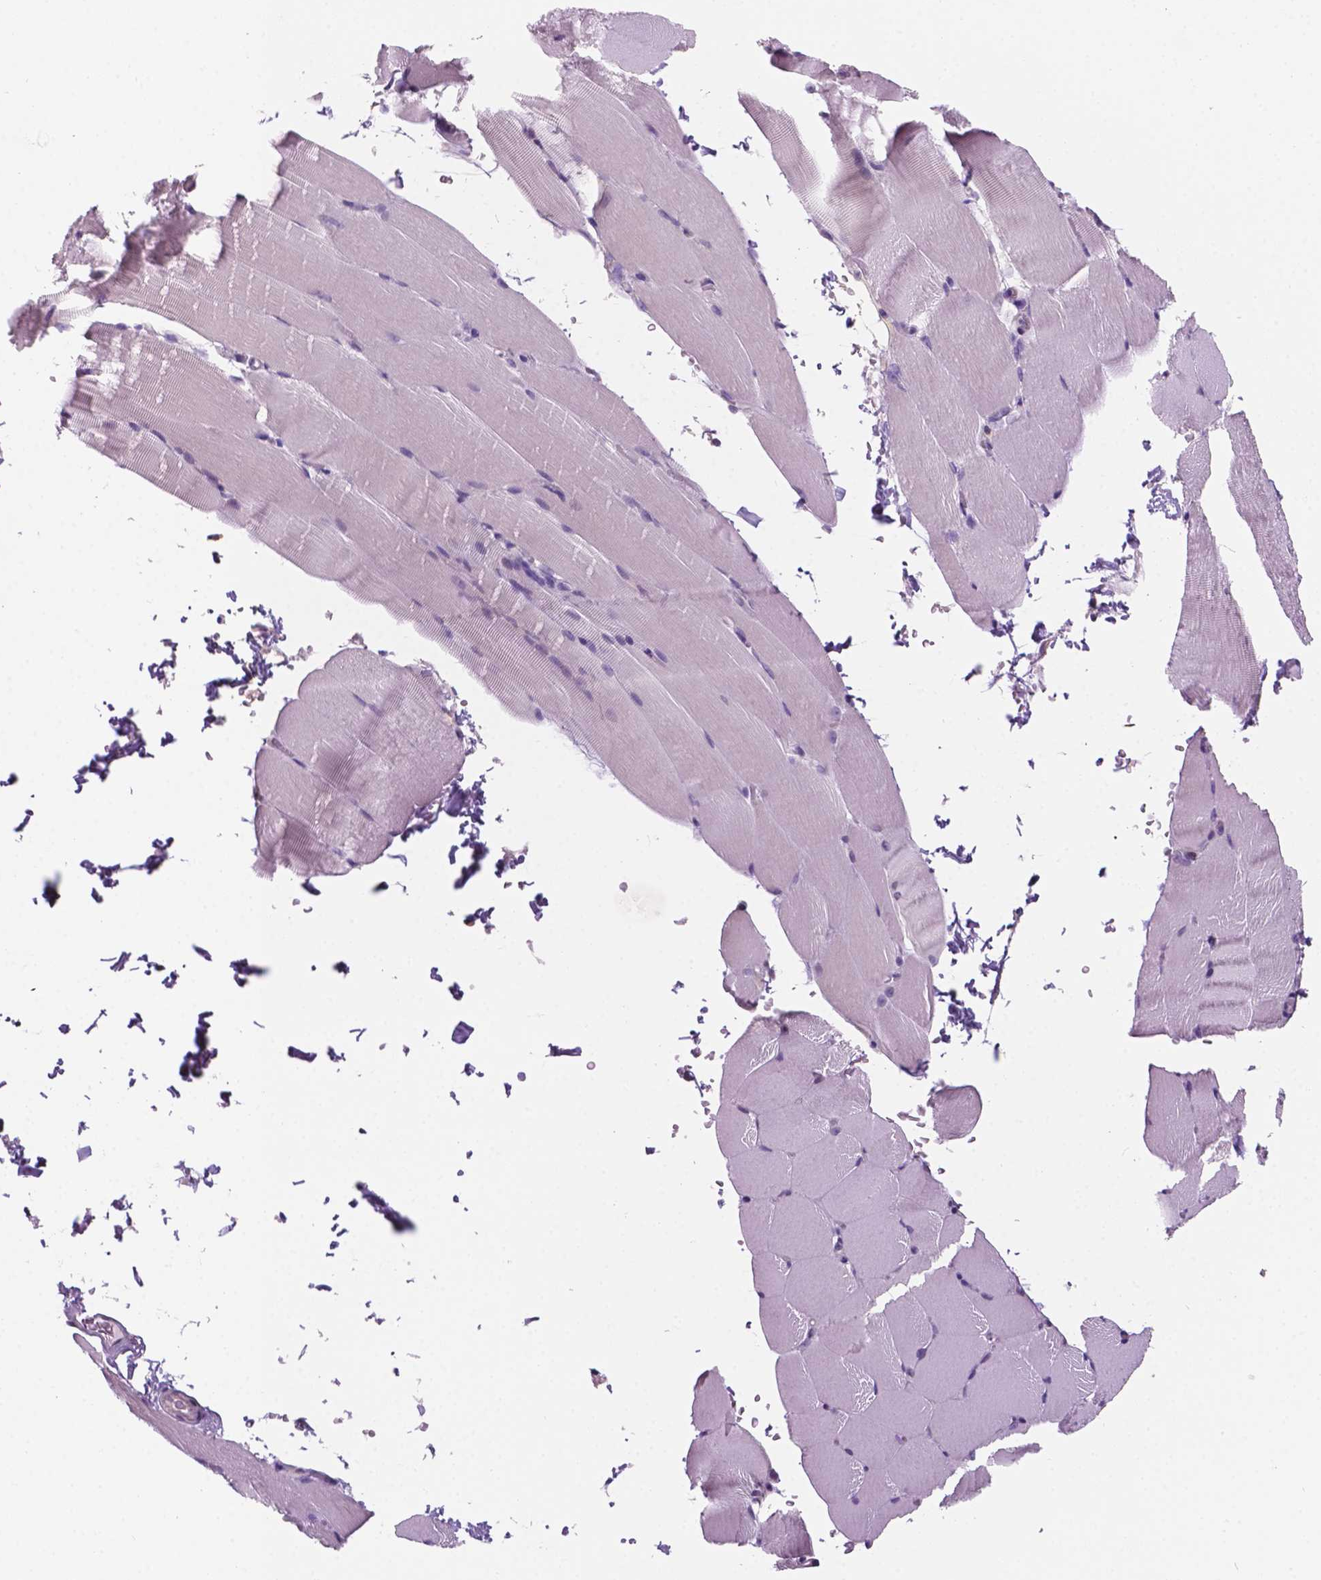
{"staining": {"intensity": "negative", "quantity": "none", "location": "none"}, "tissue": "skeletal muscle", "cell_type": "Myocytes", "image_type": "normal", "snomed": [{"axis": "morphology", "description": "Normal tissue, NOS"}, {"axis": "topography", "description": "Skeletal muscle"}], "caption": "This histopathology image is of benign skeletal muscle stained with immunohistochemistry (IHC) to label a protein in brown with the nuclei are counter-stained blue. There is no expression in myocytes. (DAB (3,3'-diaminobenzidine) IHC visualized using brightfield microscopy, high magnification).", "gene": "SBSN", "patient": {"sex": "female", "age": 37}}